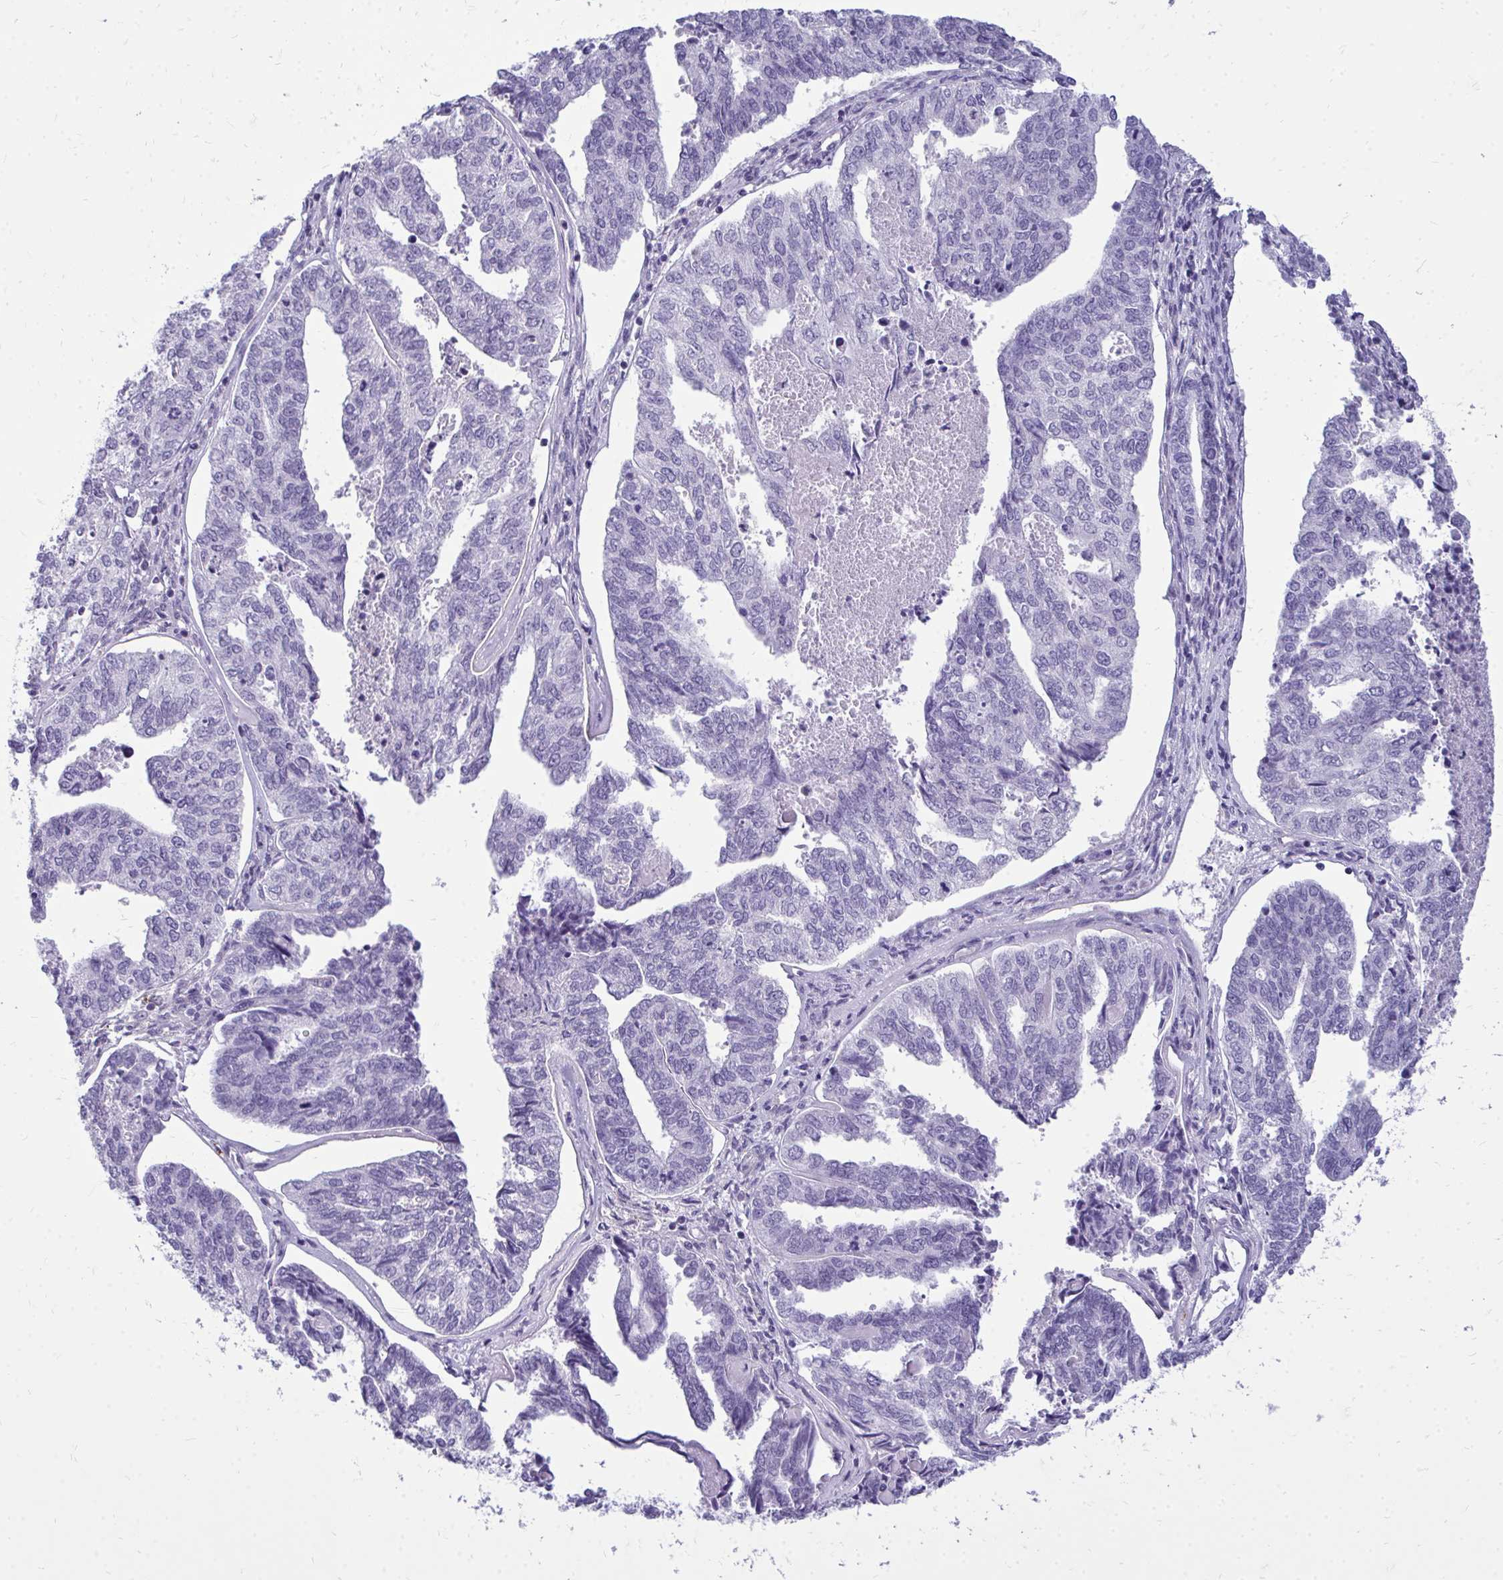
{"staining": {"intensity": "negative", "quantity": "none", "location": "none"}, "tissue": "endometrial cancer", "cell_type": "Tumor cells", "image_type": "cancer", "snomed": [{"axis": "morphology", "description": "Adenocarcinoma, NOS"}, {"axis": "topography", "description": "Endometrium"}], "caption": "Immunohistochemical staining of human endometrial cancer (adenocarcinoma) demonstrates no significant expression in tumor cells.", "gene": "FABP3", "patient": {"sex": "female", "age": 73}}